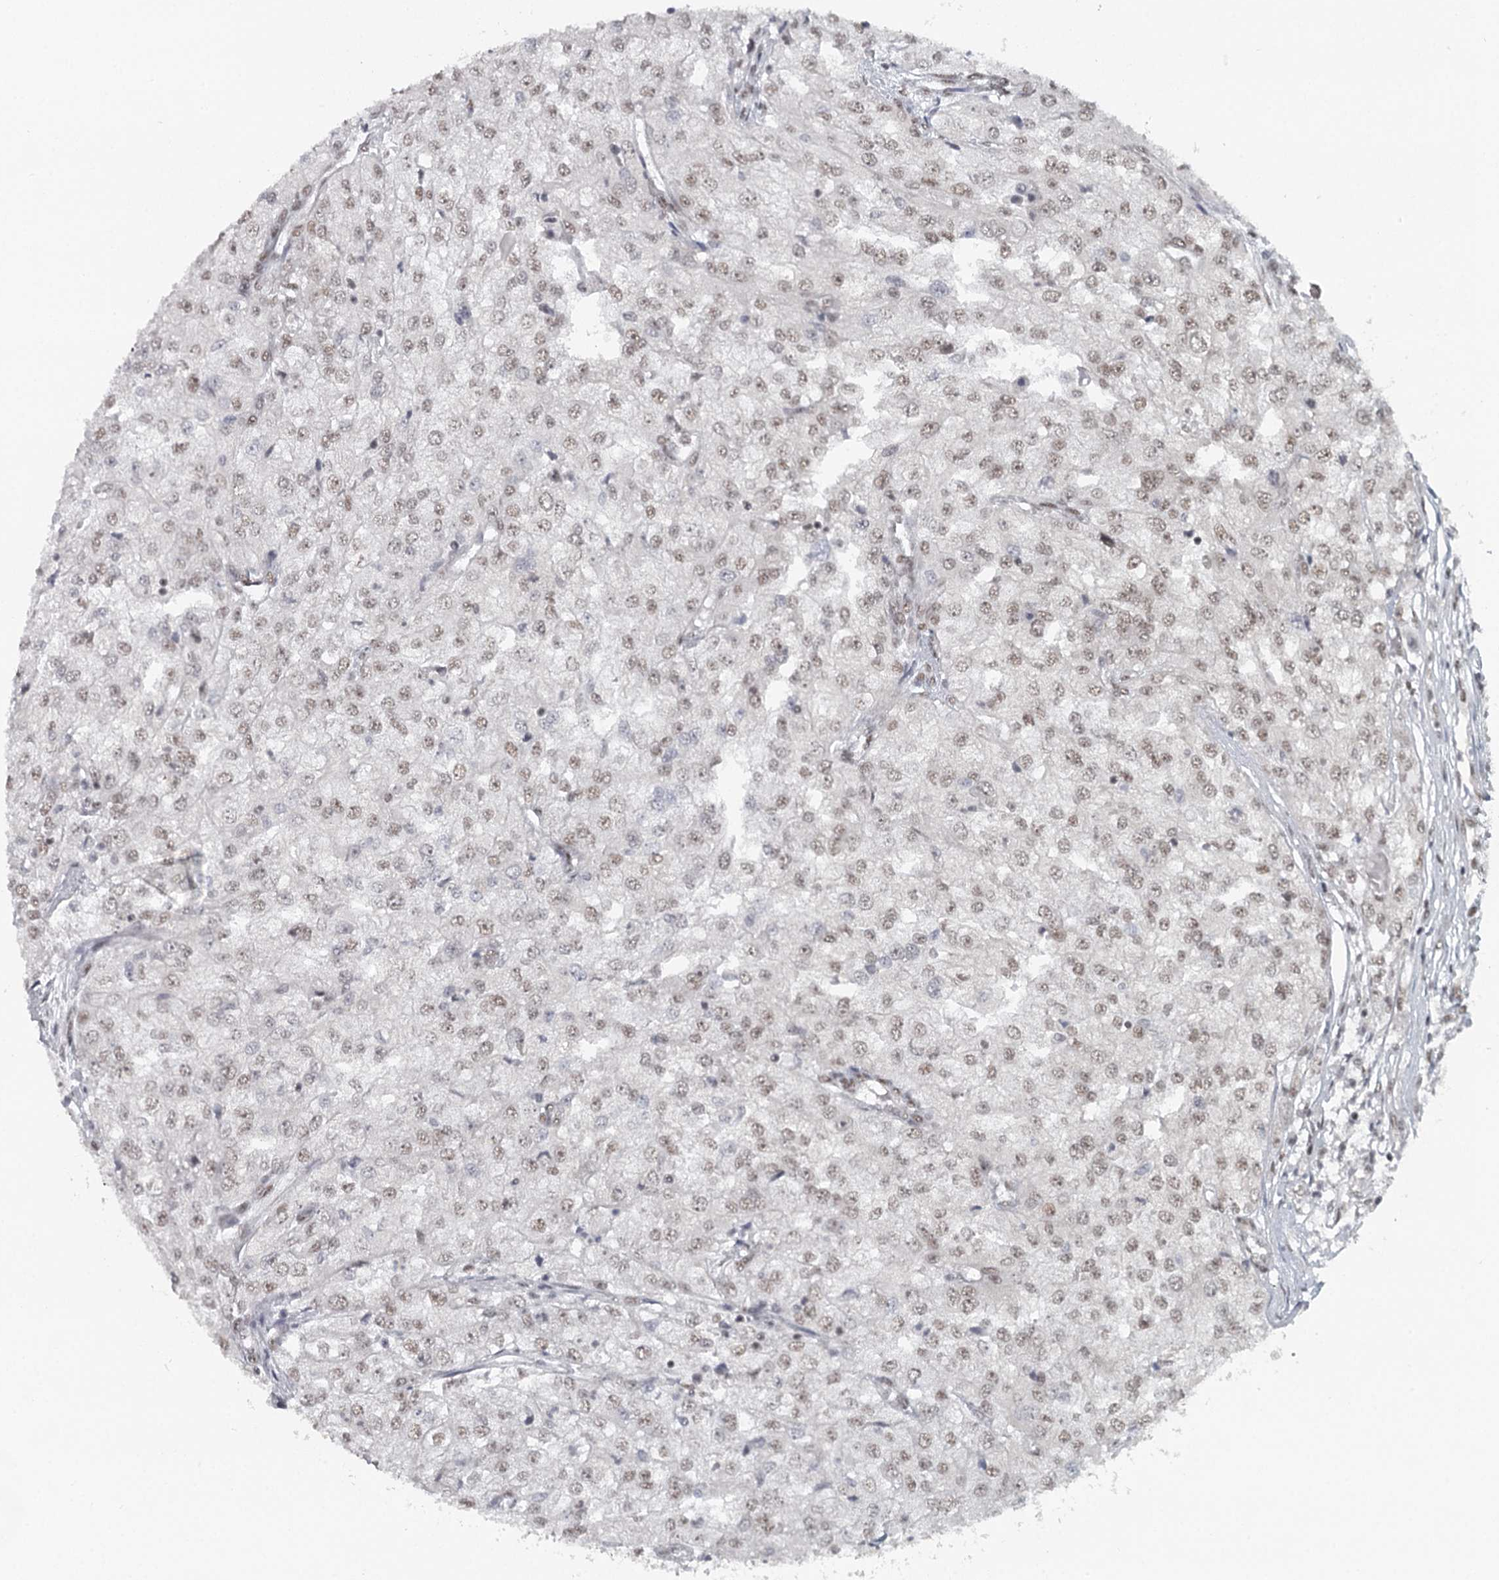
{"staining": {"intensity": "weak", "quantity": ">75%", "location": "nuclear"}, "tissue": "renal cancer", "cell_type": "Tumor cells", "image_type": "cancer", "snomed": [{"axis": "morphology", "description": "Adenocarcinoma, NOS"}, {"axis": "topography", "description": "Kidney"}], "caption": "High-magnification brightfield microscopy of renal adenocarcinoma stained with DAB (brown) and counterstained with hematoxylin (blue). tumor cells exhibit weak nuclear staining is seen in about>75% of cells. Nuclei are stained in blue.", "gene": "FAM13C", "patient": {"sex": "female", "age": 54}}